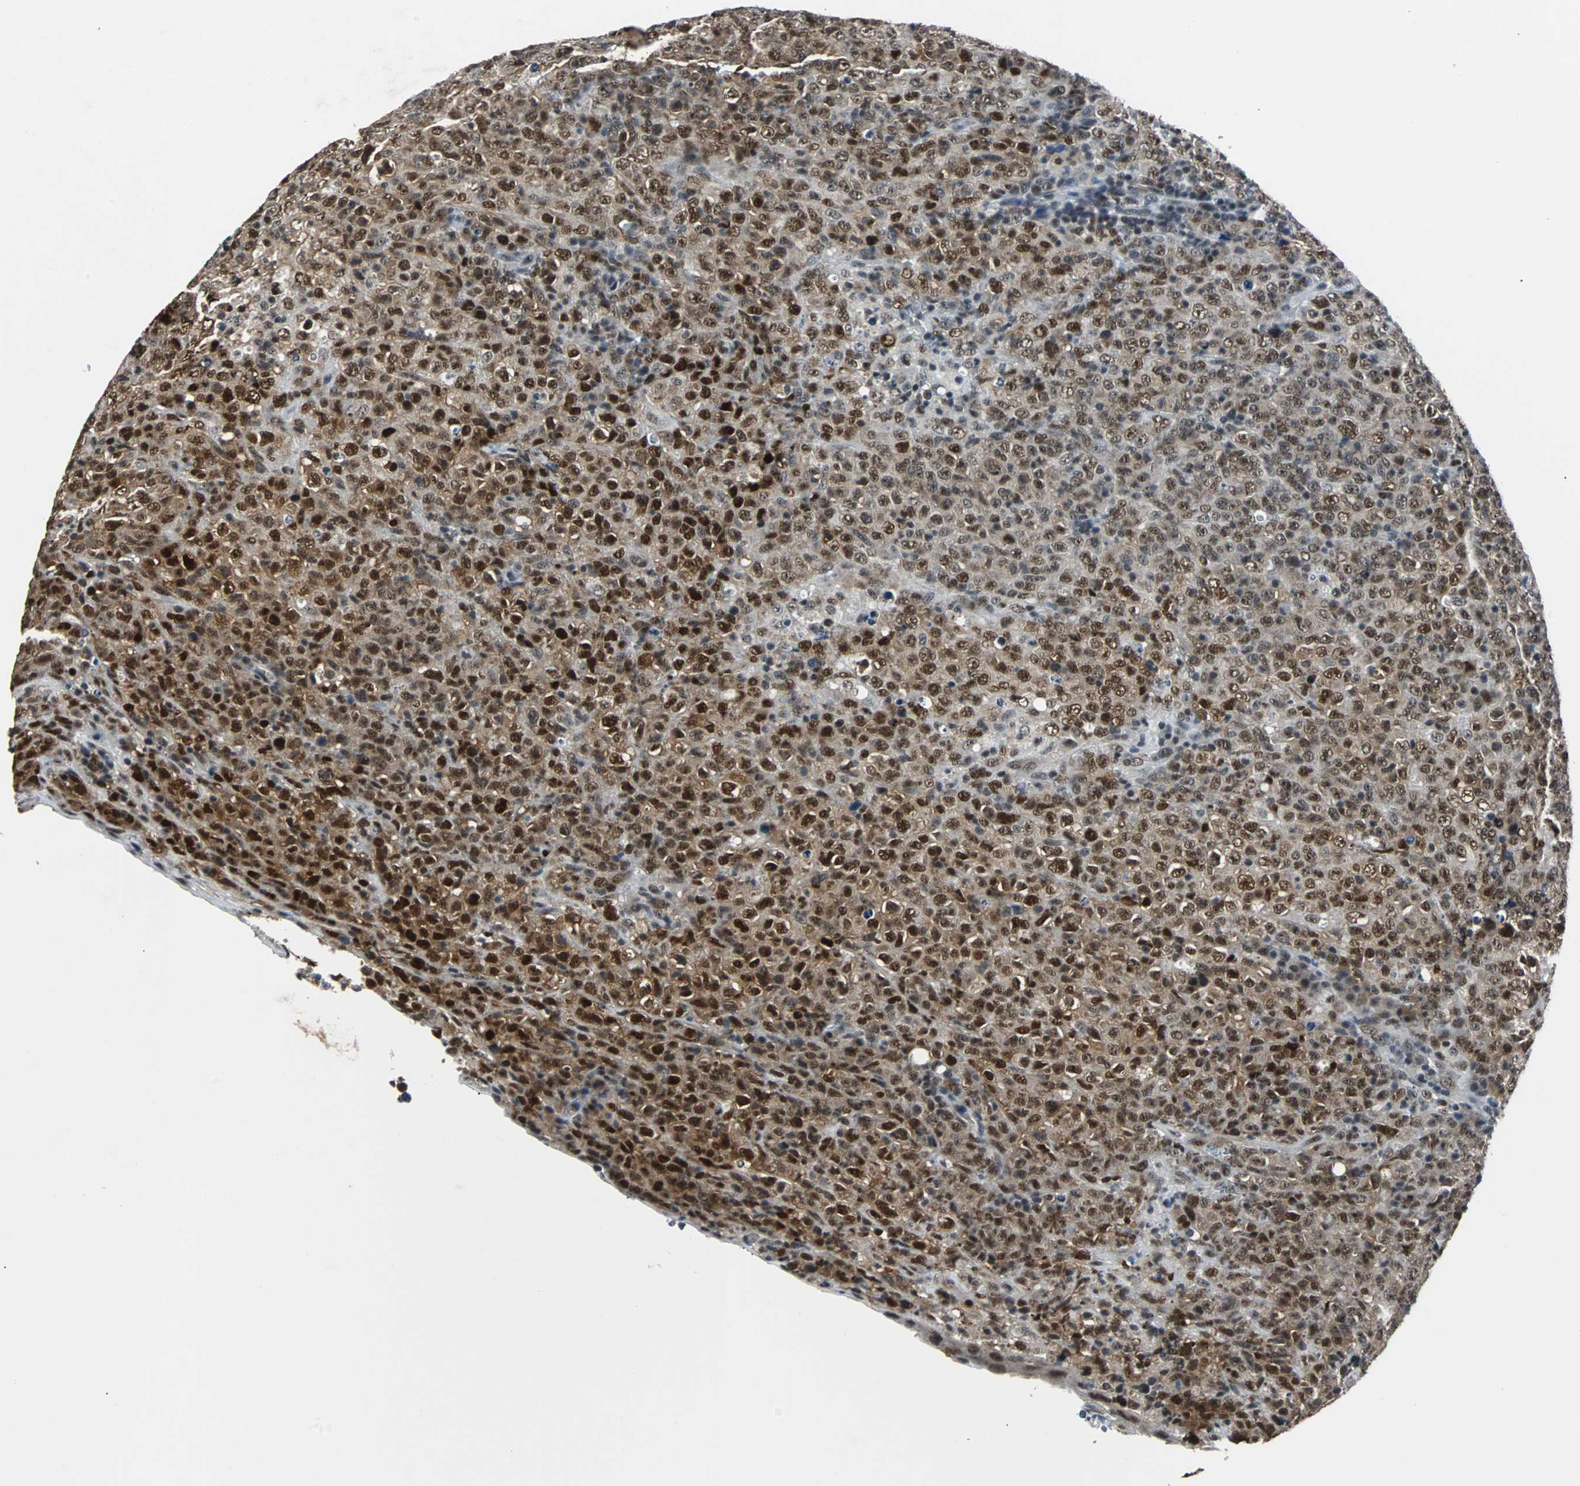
{"staining": {"intensity": "strong", "quantity": ">75%", "location": "nuclear"}, "tissue": "lymphoma", "cell_type": "Tumor cells", "image_type": "cancer", "snomed": [{"axis": "morphology", "description": "Malignant lymphoma, non-Hodgkin's type, High grade"}, {"axis": "topography", "description": "Tonsil"}], "caption": "Strong nuclear expression is present in about >75% of tumor cells in malignant lymphoma, non-Hodgkin's type (high-grade). (brown staining indicates protein expression, while blue staining denotes nuclei).", "gene": "USP28", "patient": {"sex": "female", "age": 36}}